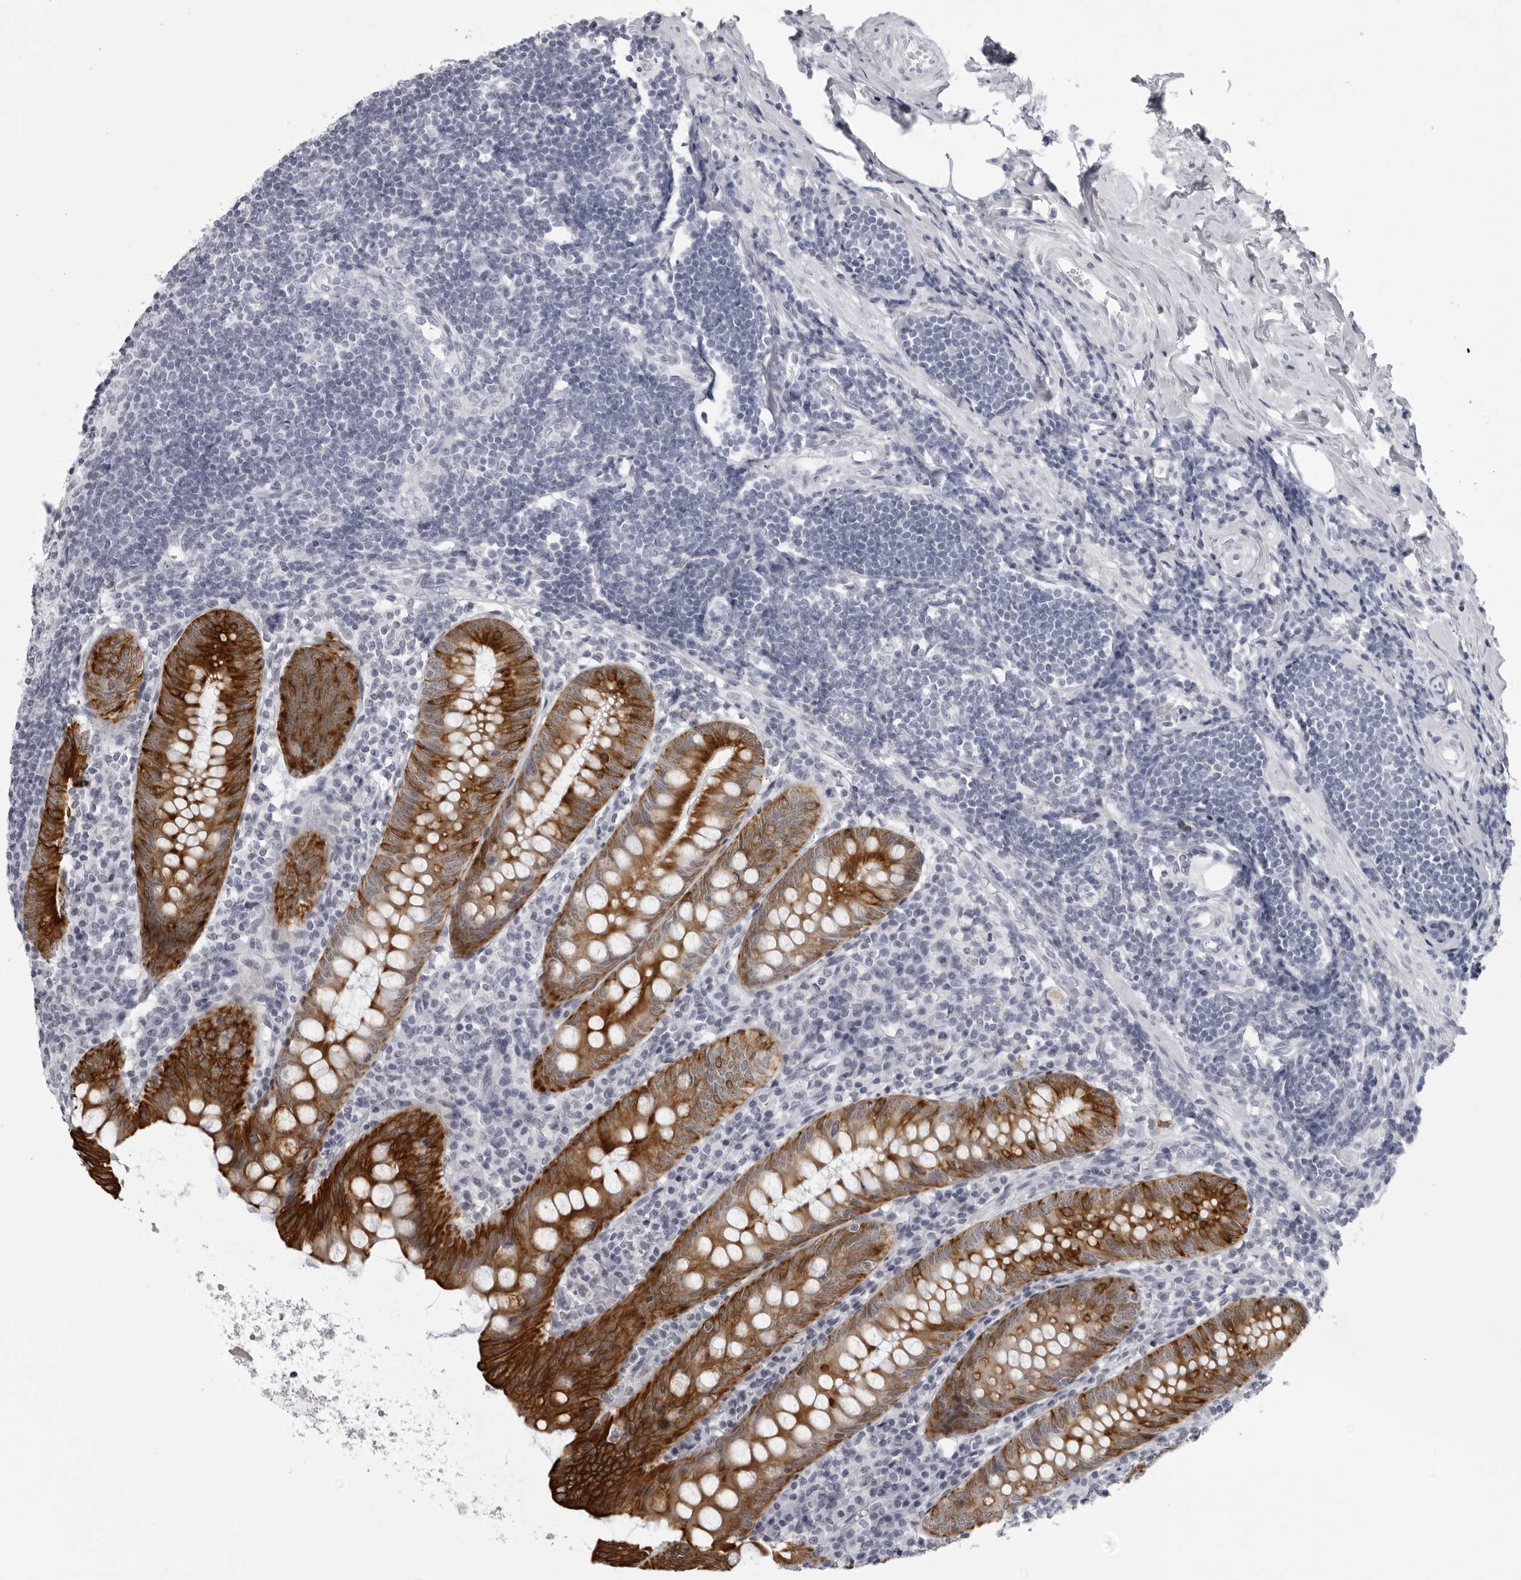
{"staining": {"intensity": "strong", "quantity": ">75%", "location": "cytoplasmic/membranous"}, "tissue": "appendix", "cell_type": "Glandular cells", "image_type": "normal", "snomed": [{"axis": "morphology", "description": "Normal tissue, NOS"}, {"axis": "topography", "description": "Appendix"}], "caption": "Appendix stained with immunohistochemistry (IHC) displays strong cytoplasmic/membranous staining in approximately >75% of glandular cells.", "gene": "UROD", "patient": {"sex": "female", "age": 54}}